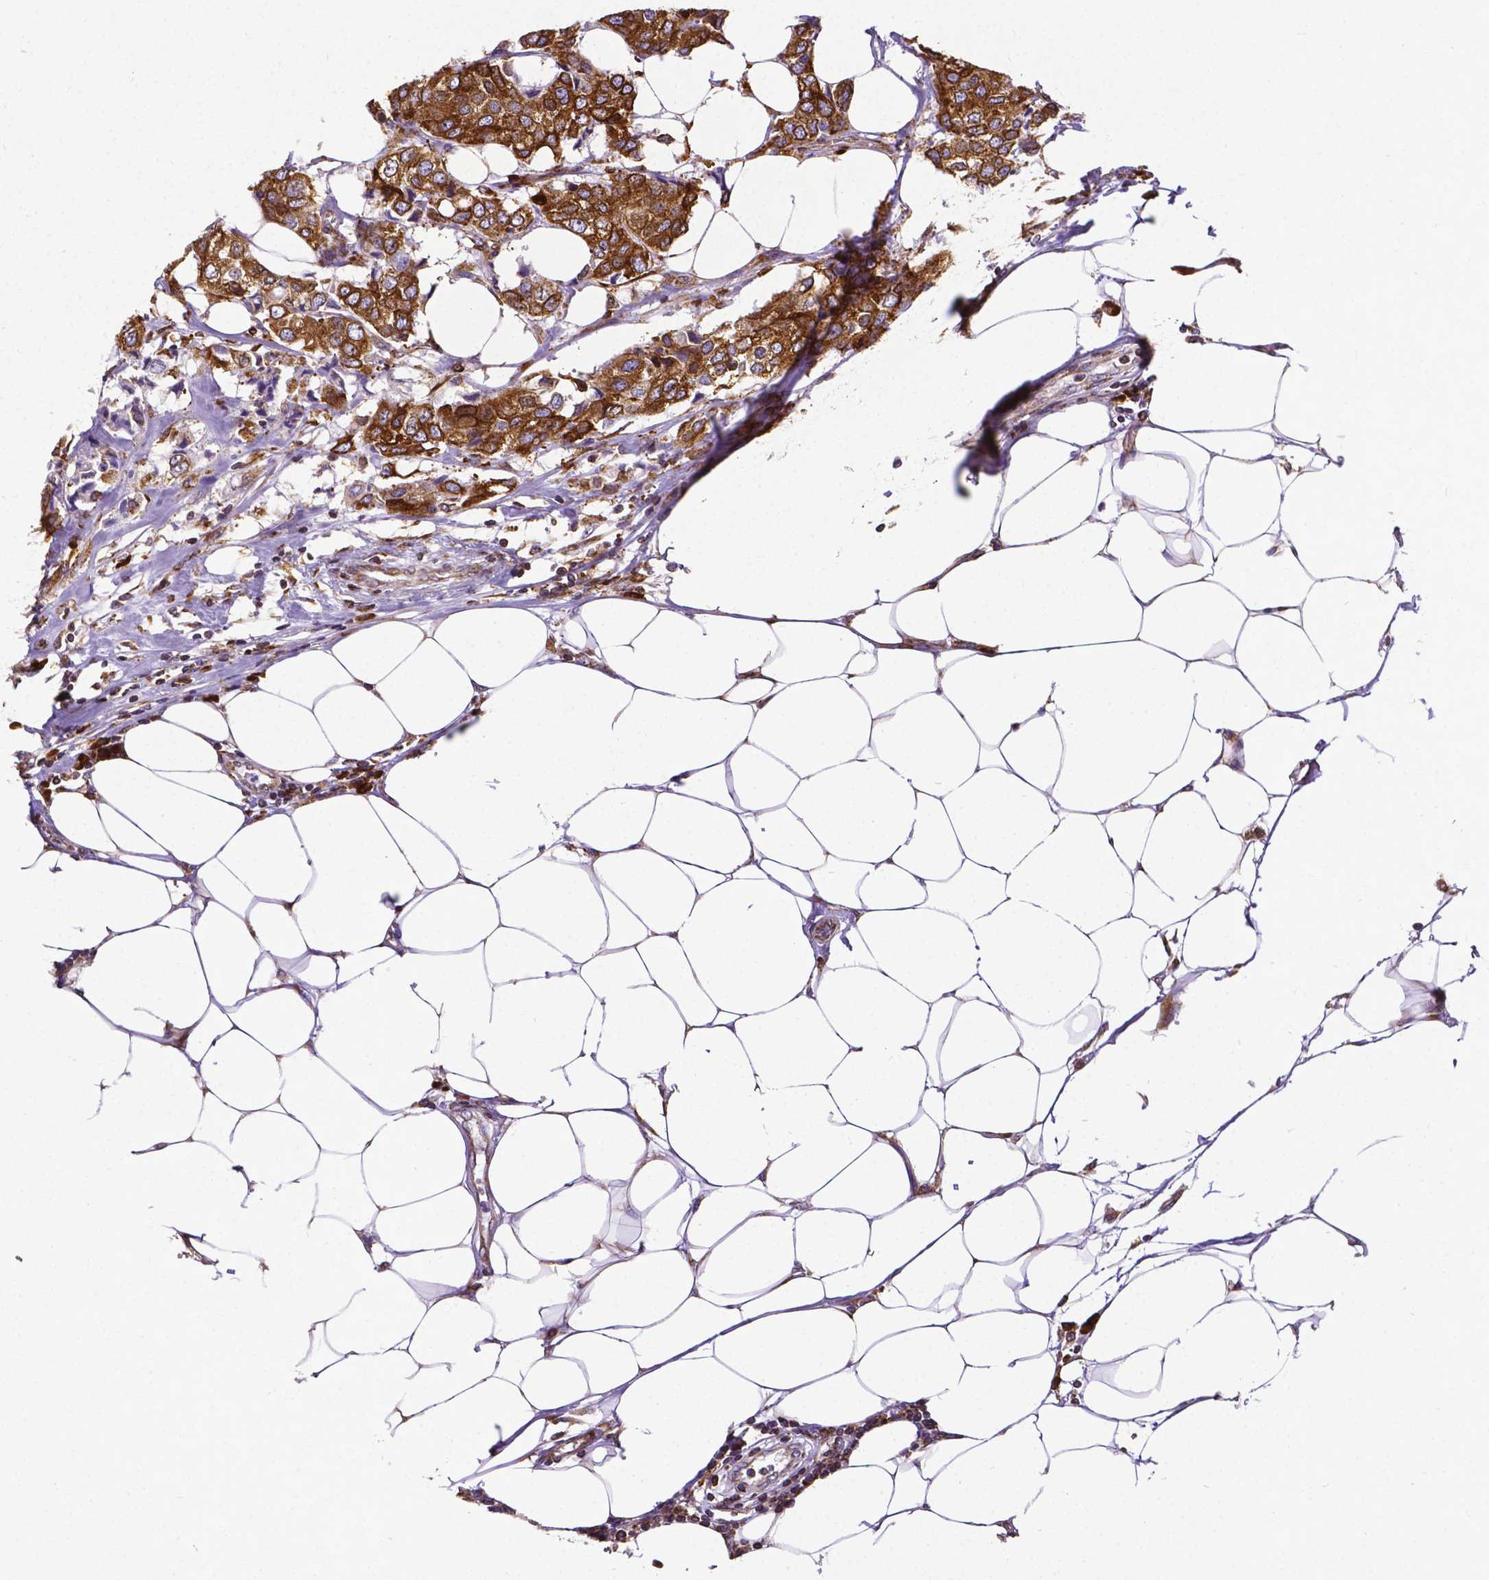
{"staining": {"intensity": "strong", "quantity": ">75%", "location": "cytoplasmic/membranous"}, "tissue": "breast cancer", "cell_type": "Tumor cells", "image_type": "cancer", "snomed": [{"axis": "morphology", "description": "Duct carcinoma"}, {"axis": "topography", "description": "Breast"}], "caption": "This image displays immunohistochemistry staining of breast cancer, with high strong cytoplasmic/membranous expression in about >75% of tumor cells.", "gene": "MTDH", "patient": {"sex": "female", "age": 80}}